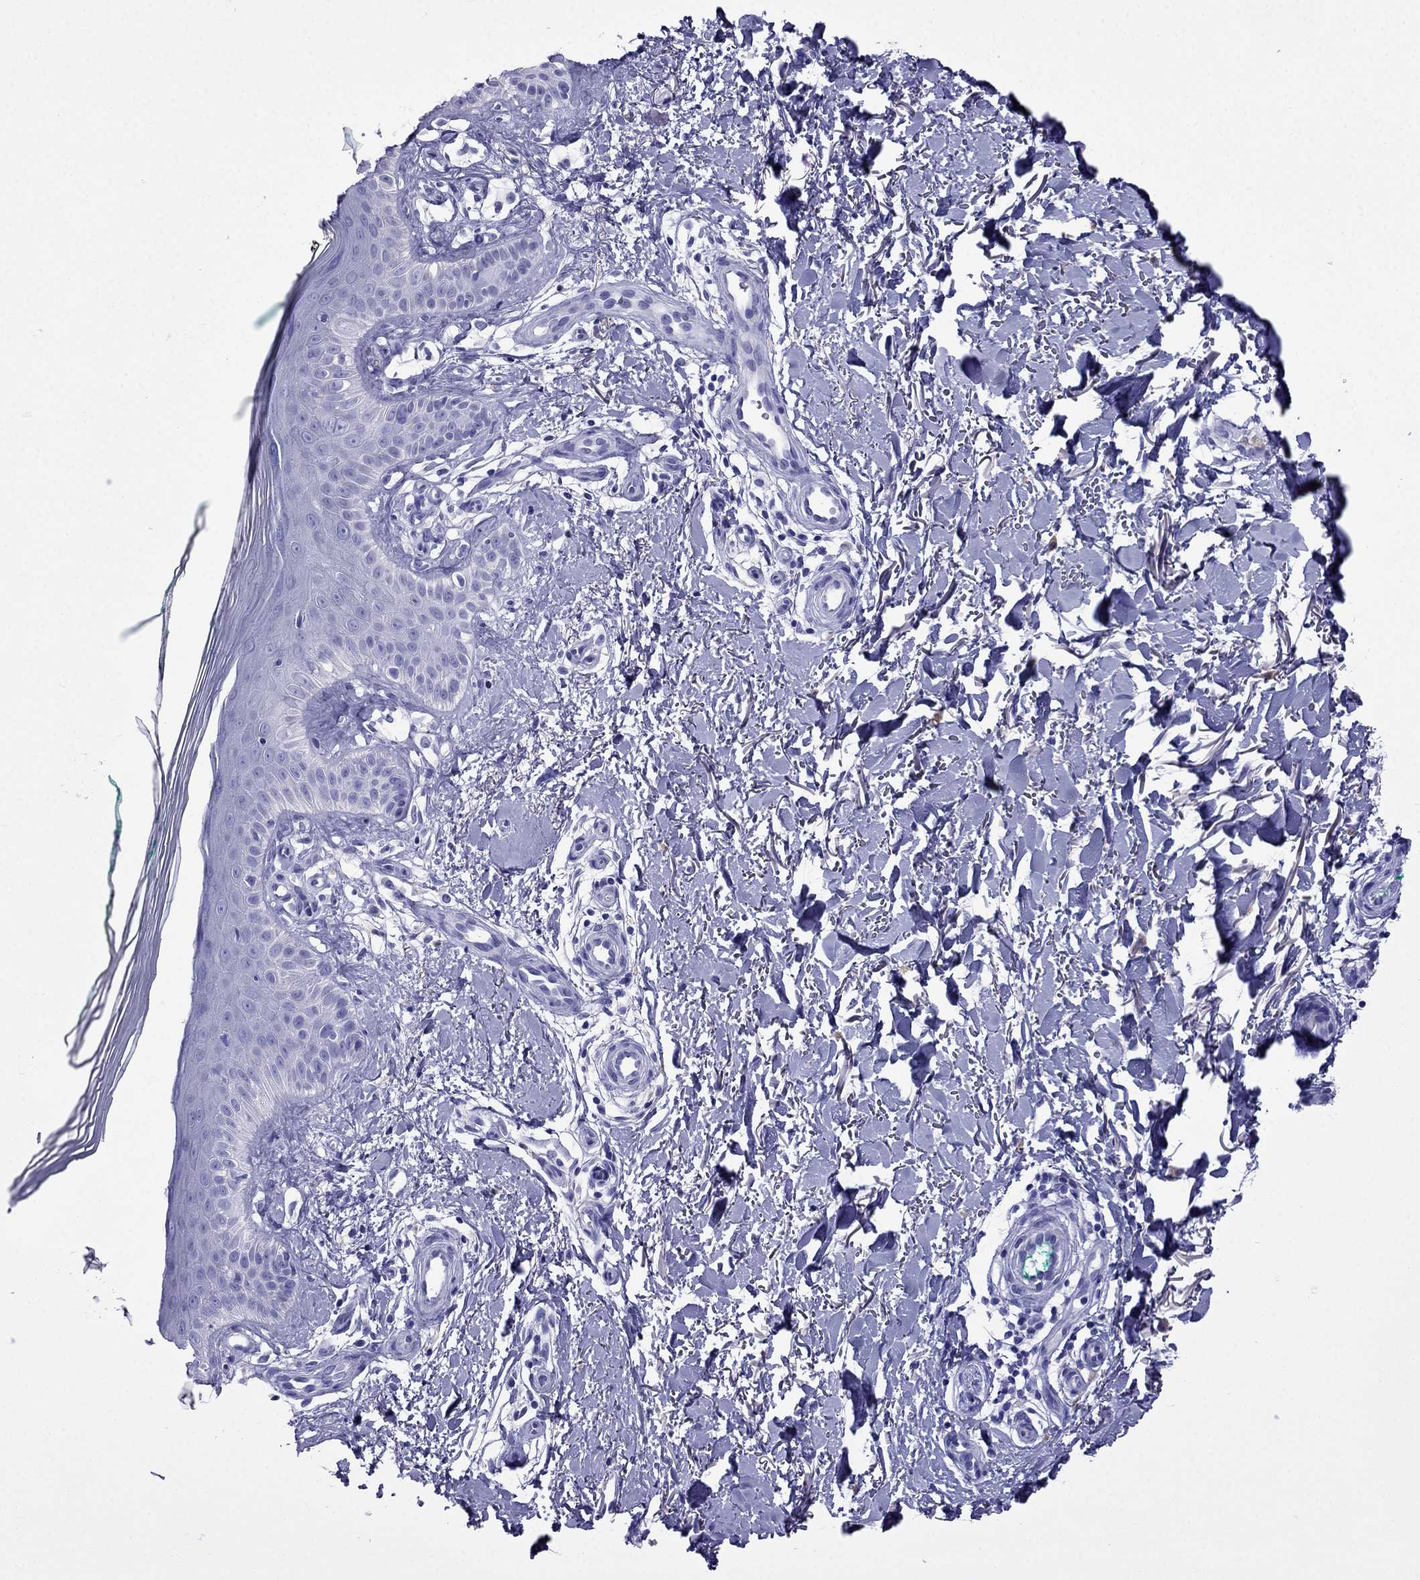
{"staining": {"intensity": "negative", "quantity": "none", "location": "none"}, "tissue": "skin", "cell_type": "Fibroblasts", "image_type": "normal", "snomed": [{"axis": "morphology", "description": "Normal tissue, NOS"}, {"axis": "morphology", "description": "Inflammation, NOS"}, {"axis": "morphology", "description": "Fibrosis, NOS"}, {"axis": "topography", "description": "Skin"}], "caption": "An immunohistochemistry (IHC) micrograph of benign skin is shown. There is no staining in fibroblasts of skin.", "gene": "ARR3", "patient": {"sex": "male", "age": 71}}